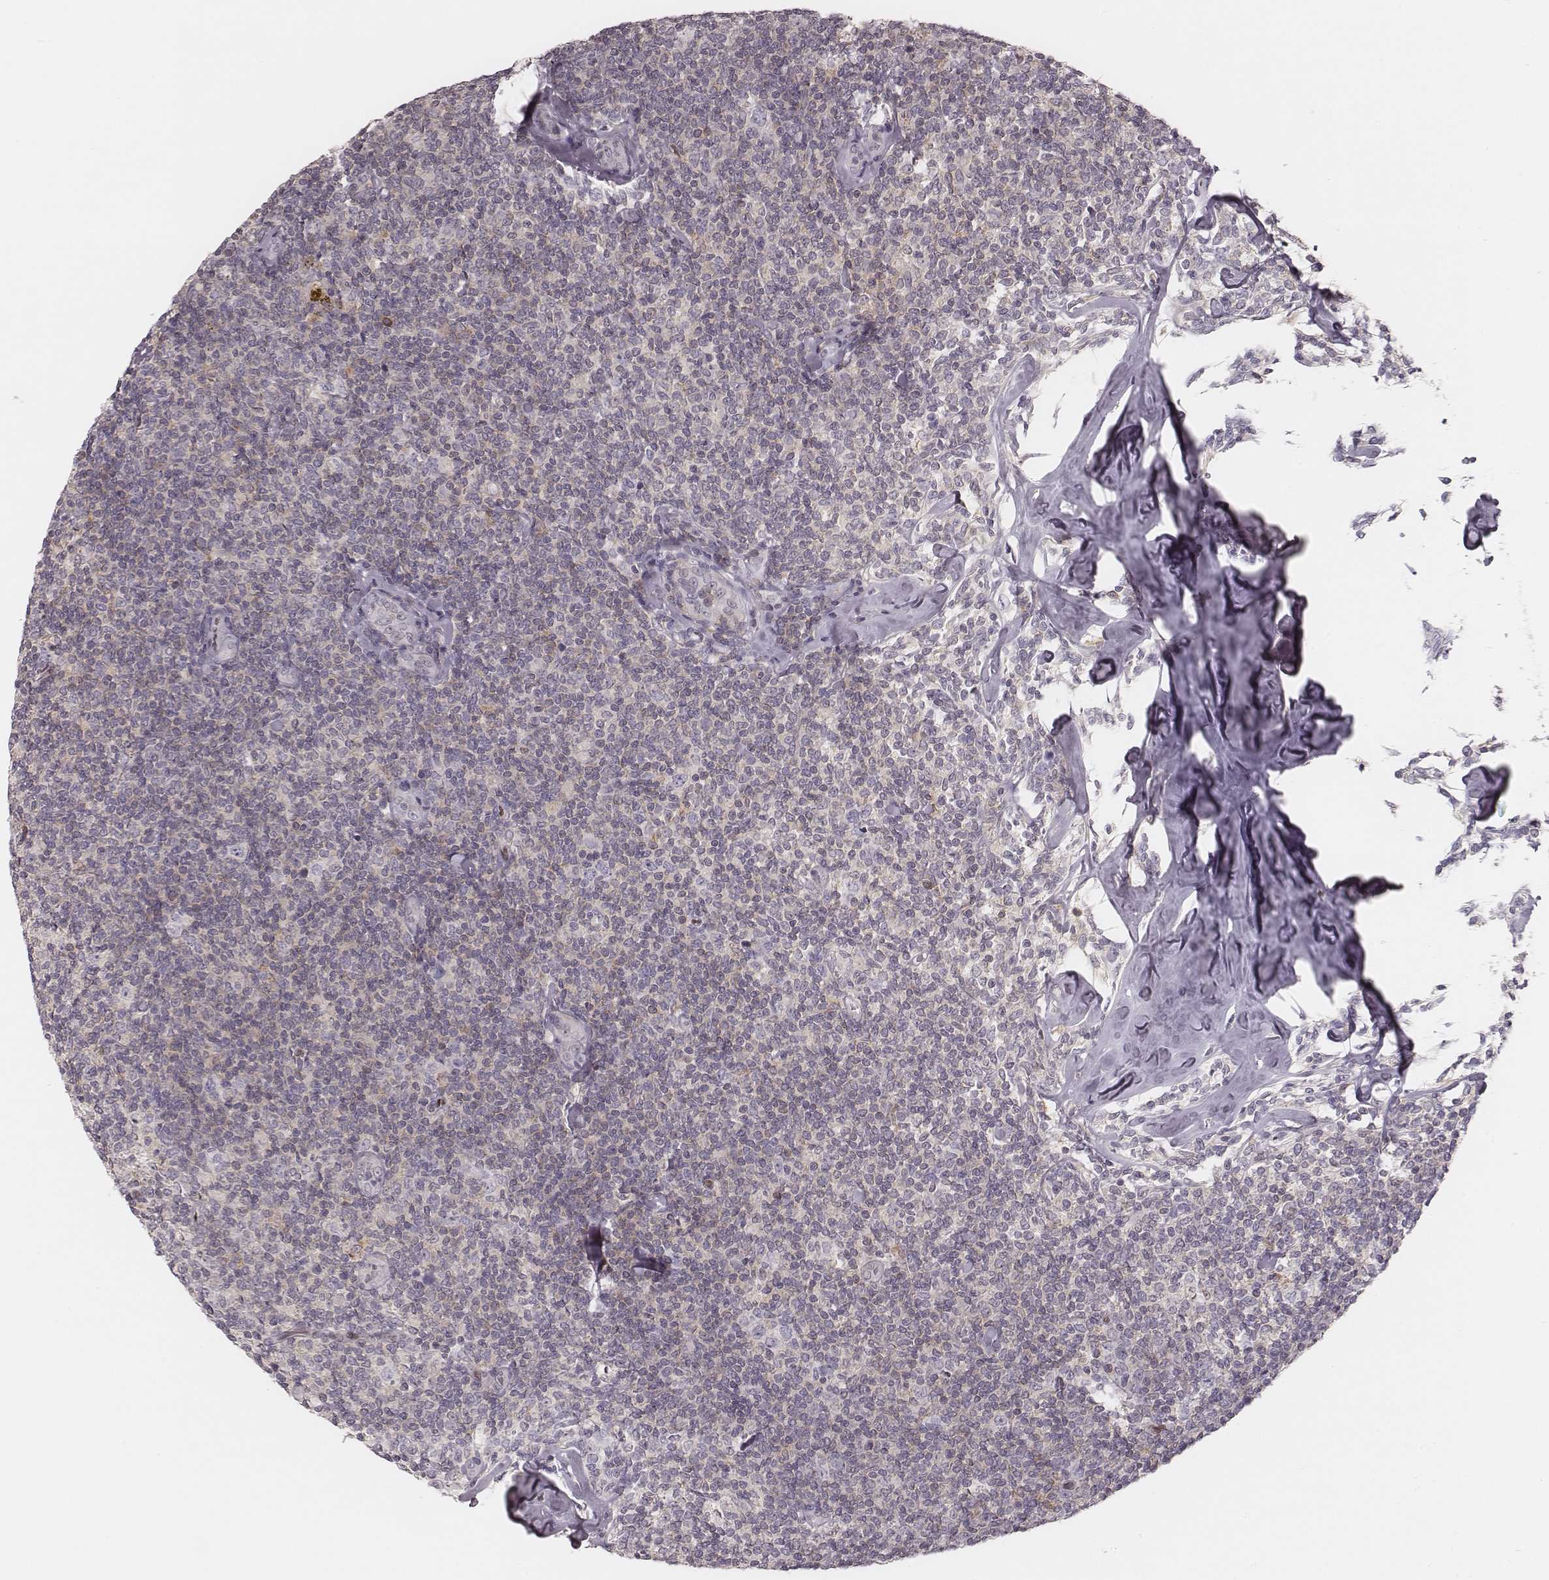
{"staining": {"intensity": "negative", "quantity": "none", "location": "none"}, "tissue": "lymphoma", "cell_type": "Tumor cells", "image_type": "cancer", "snomed": [{"axis": "morphology", "description": "Malignant lymphoma, non-Hodgkin's type, Low grade"}, {"axis": "topography", "description": "Lymph node"}], "caption": "Immunohistochemical staining of low-grade malignant lymphoma, non-Hodgkin's type shows no significant expression in tumor cells. (DAB immunohistochemistry, high magnification).", "gene": "MSX1", "patient": {"sex": "female", "age": 56}}